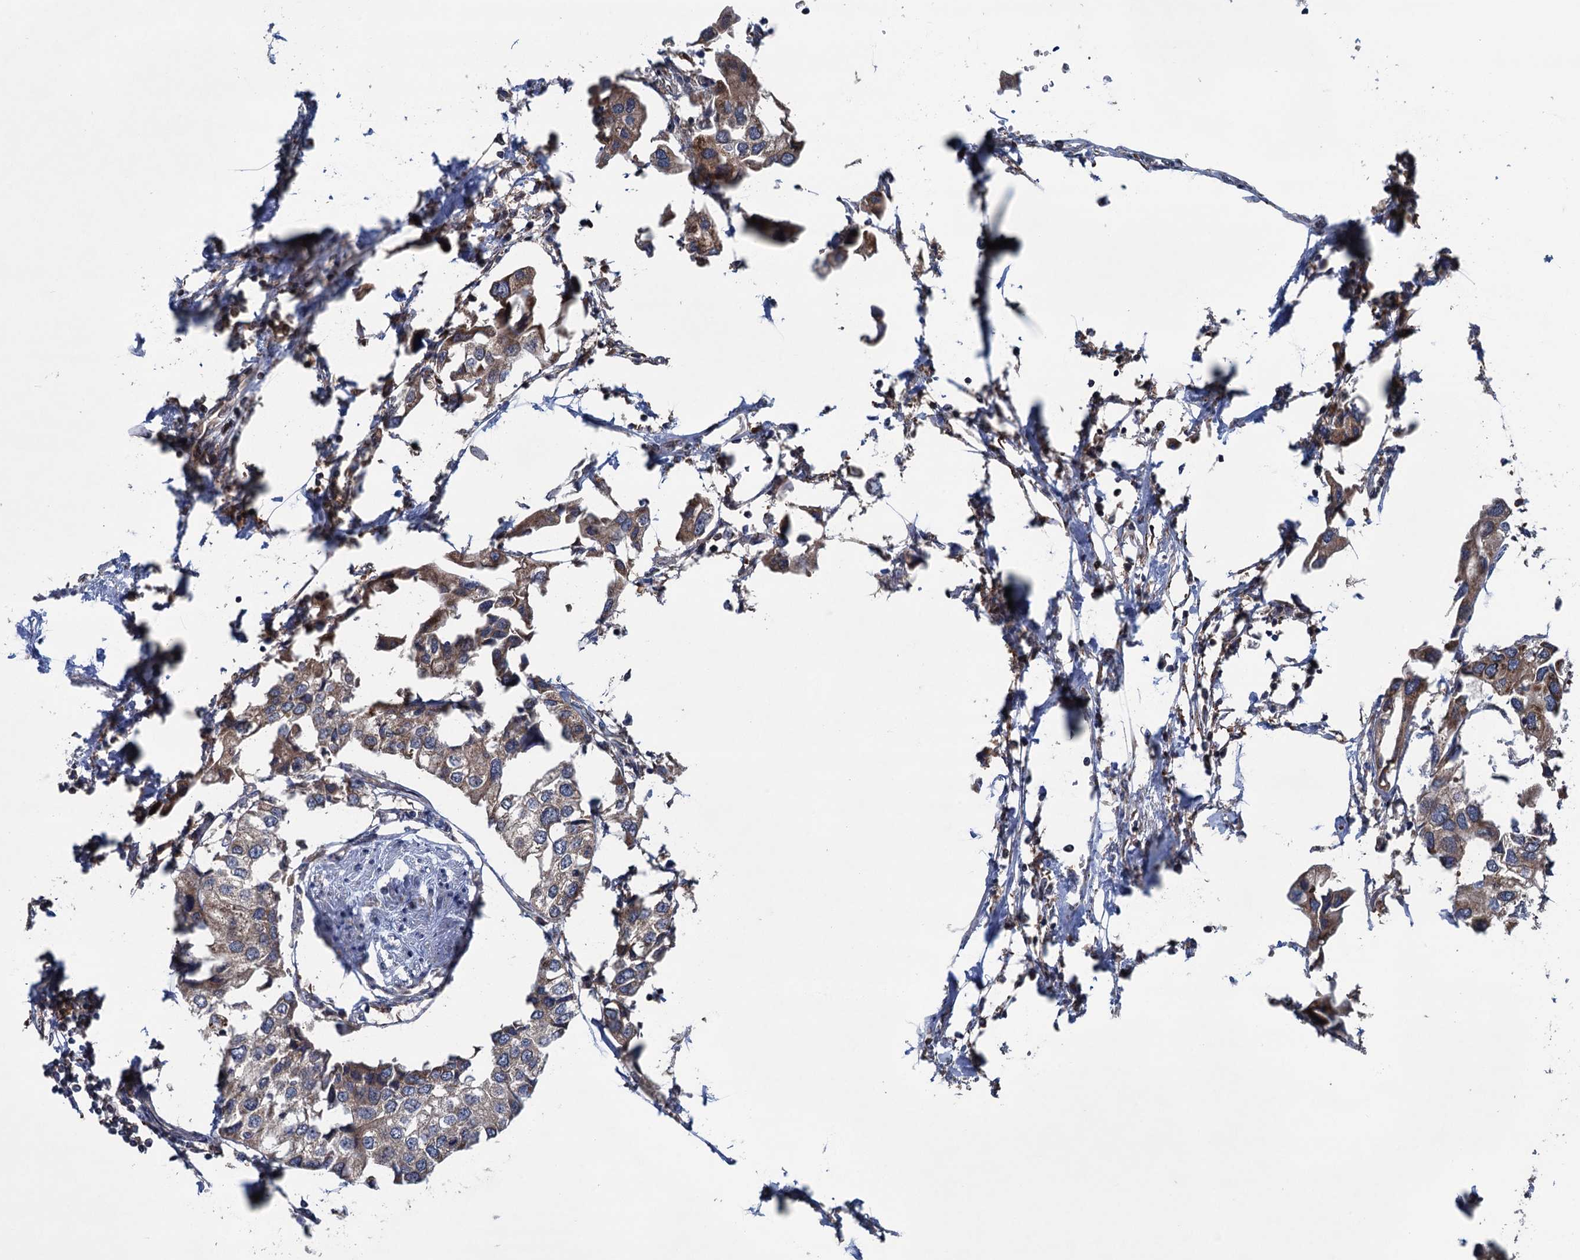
{"staining": {"intensity": "moderate", "quantity": ">75%", "location": "cytoplasmic/membranous"}, "tissue": "urothelial cancer", "cell_type": "Tumor cells", "image_type": "cancer", "snomed": [{"axis": "morphology", "description": "Urothelial carcinoma, High grade"}, {"axis": "topography", "description": "Urinary bladder"}], "caption": "This histopathology image demonstrates IHC staining of urothelial cancer, with medium moderate cytoplasmic/membranous positivity in about >75% of tumor cells.", "gene": "CNTN5", "patient": {"sex": "male", "age": 64}}